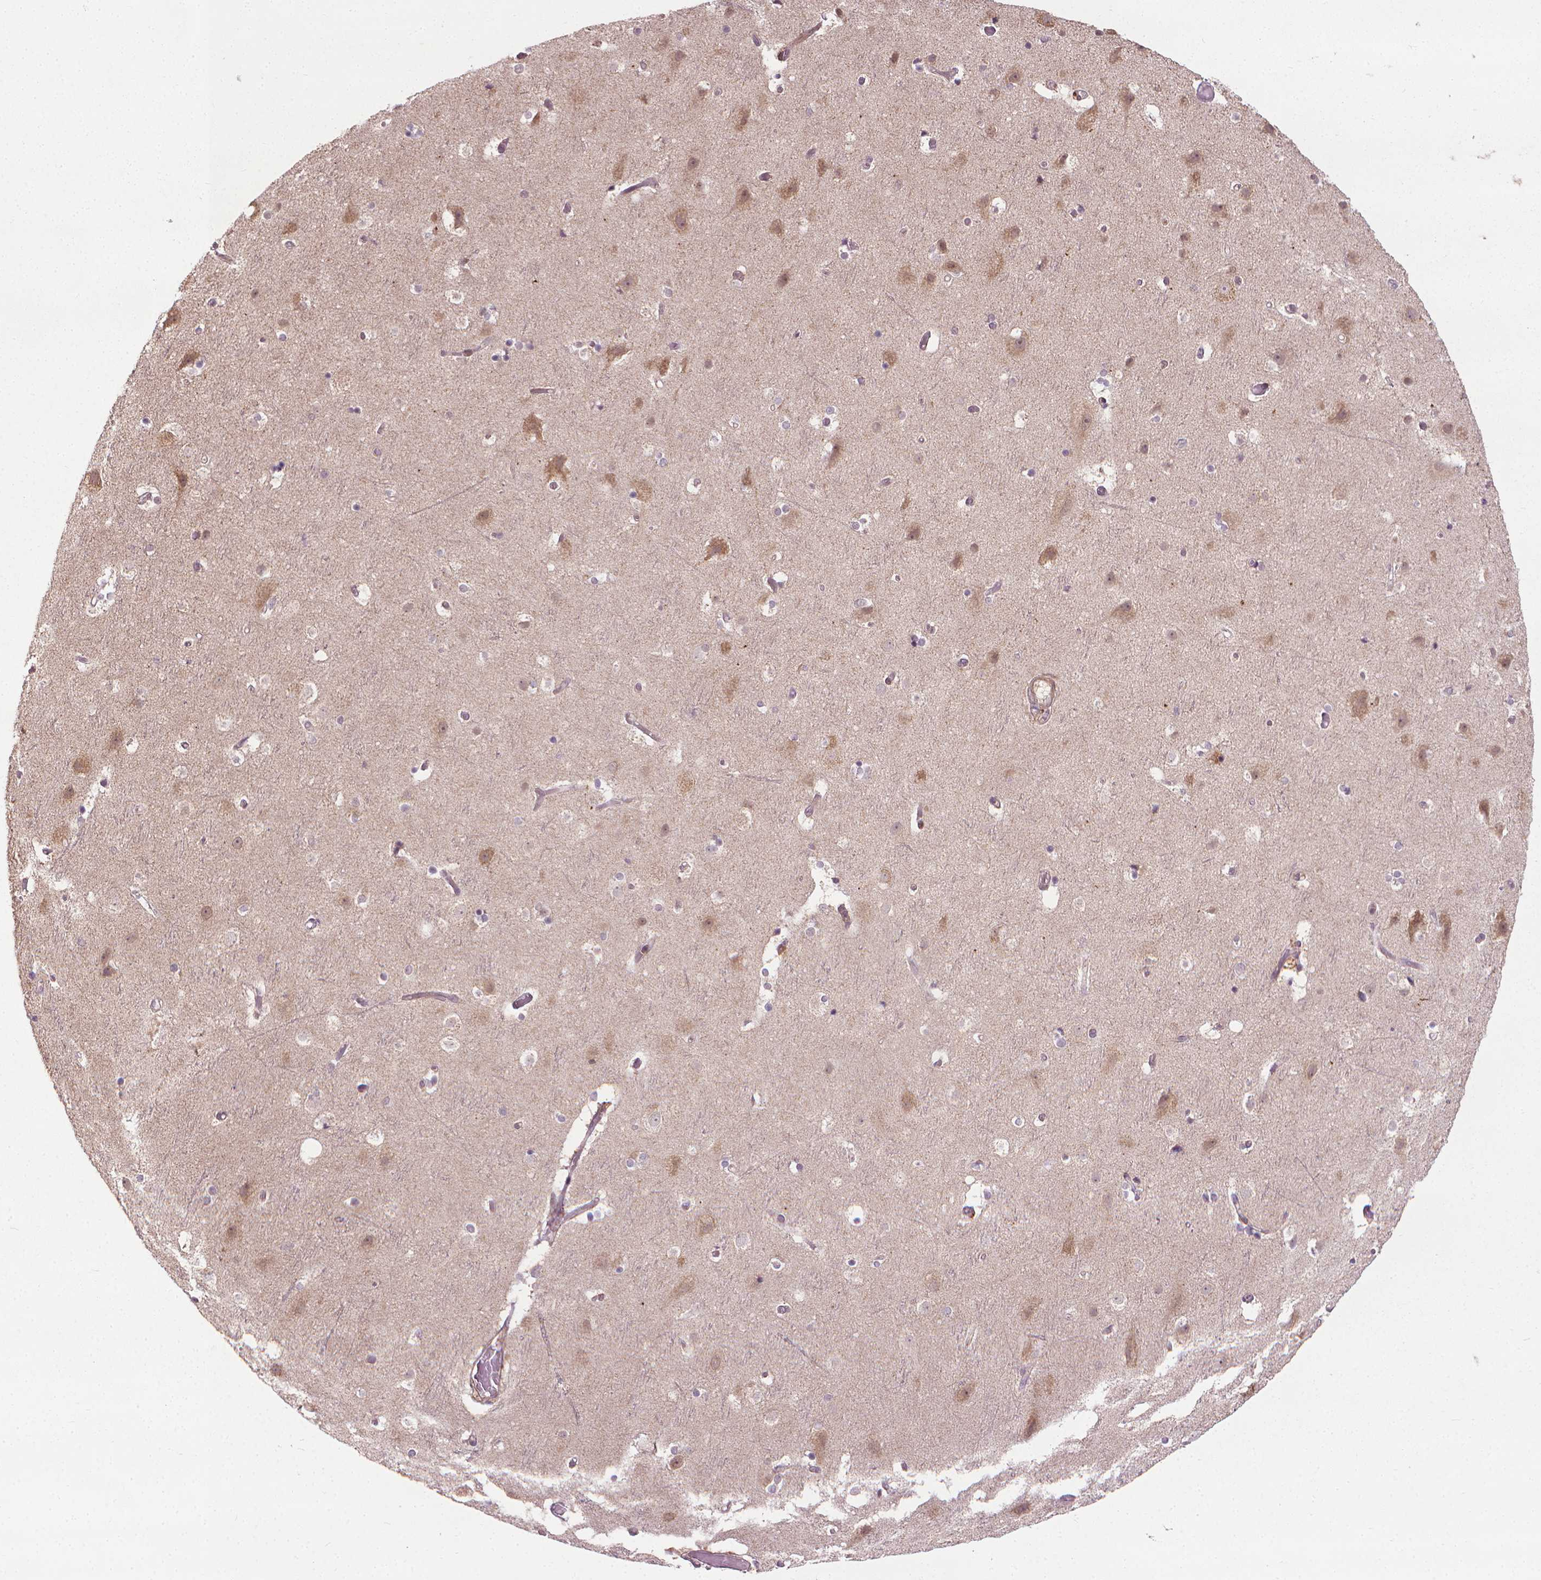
{"staining": {"intensity": "negative", "quantity": "none", "location": "none"}, "tissue": "cerebral cortex", "cell_type": "Endothelial cells", "image_type": "normal", "snomed": [{"axis": "morphology", "description": "Normal tissue, NOS"}, {"axis": "topography", "description": "Cerebral cortex"}], "caption": "DAB immunohistochemical staining of normal human cerebral cortex displays no significant expression in endothelial cells.", "gene": "PRAG1", "patient": {"sex": "female", "age": 52}}